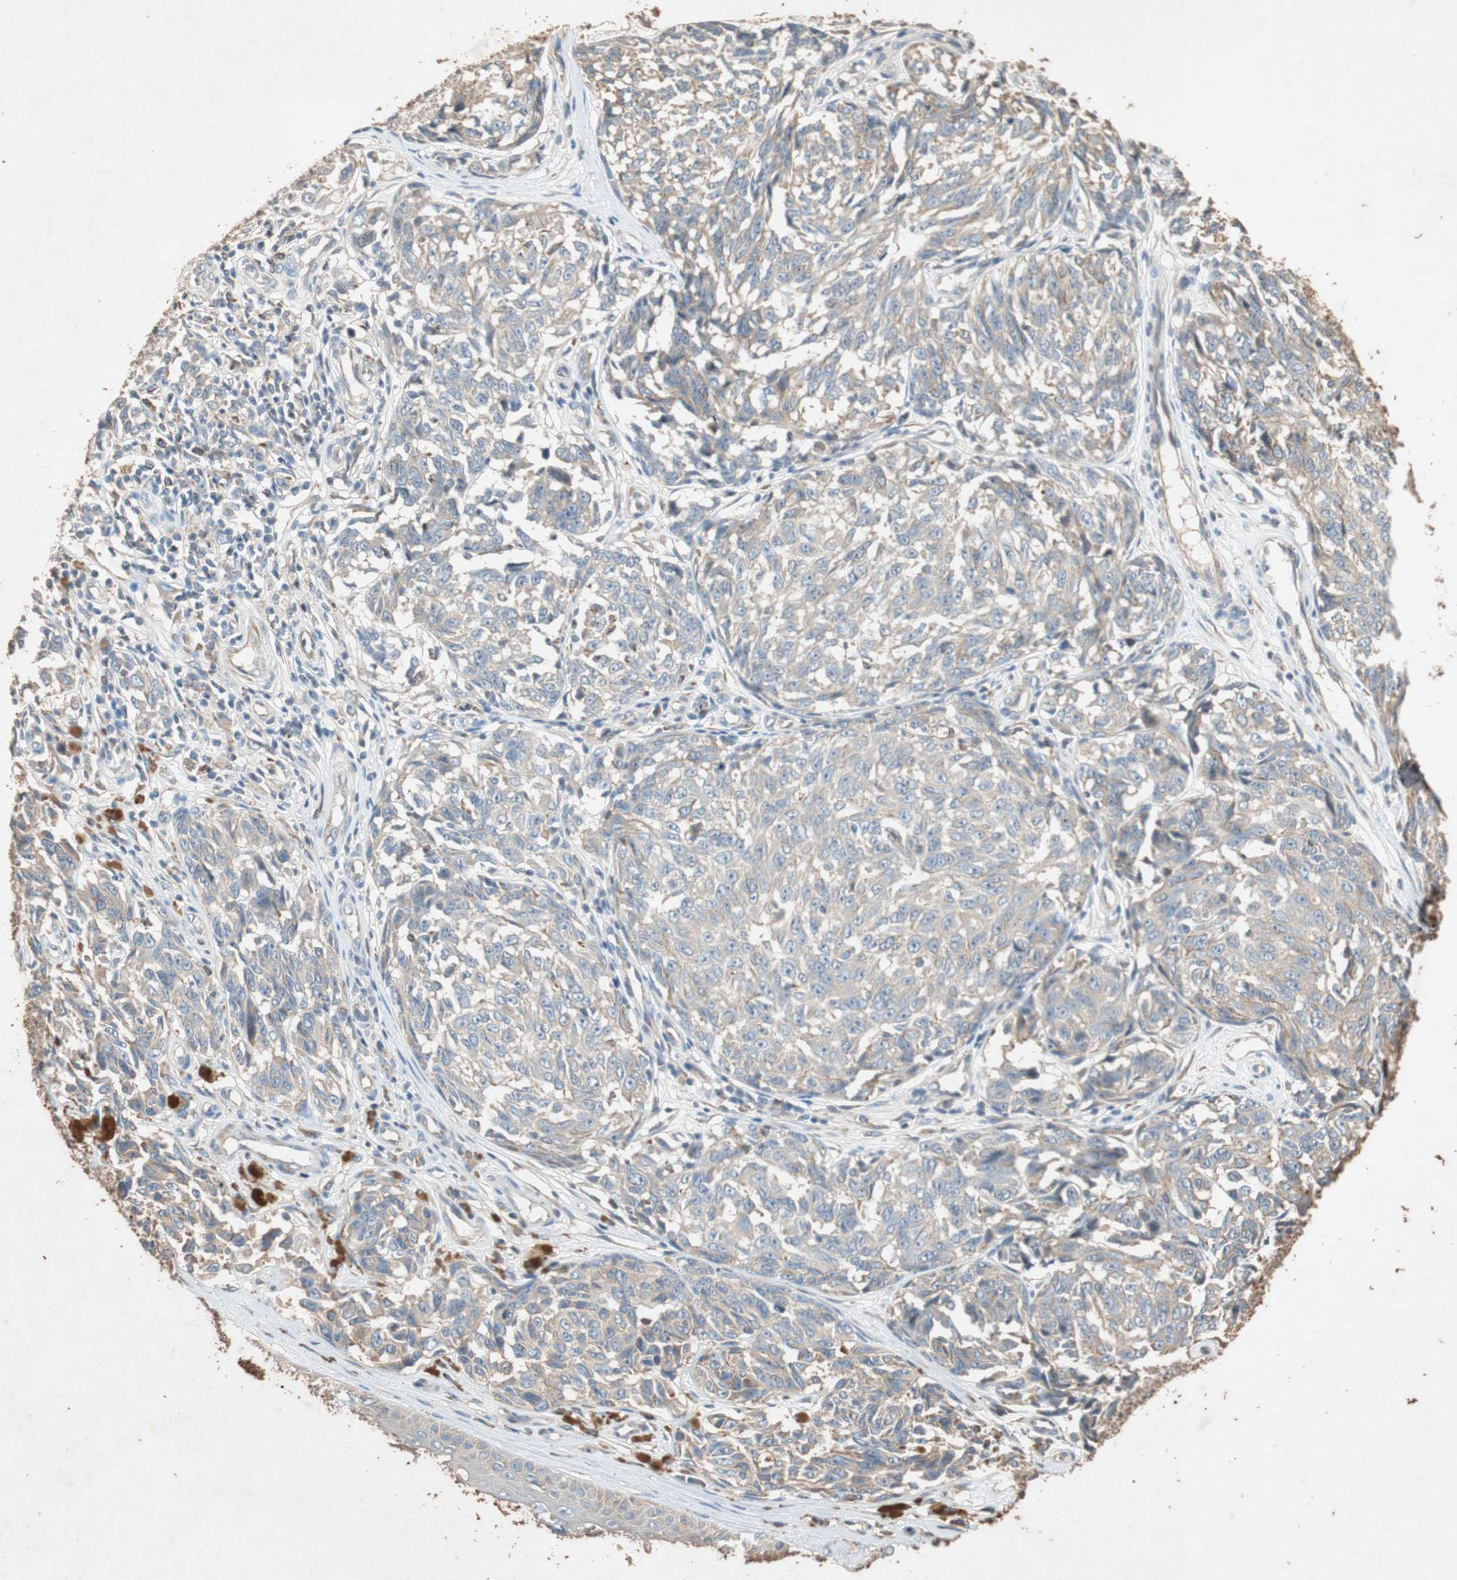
{"staining": {"intensity": "negative", "quantity": "none", "location": "none"}, "tissue": "melanoma", "cell_type": "Tumor cells", "image_type": "cancer", "snomed": [{"axis": "morphology", "description": "Malignant melanoma, NOS"}, {"axis": "topography", "description": "Skin"}], "caption": "Malignant melanoma was stained to show a protein in brown. There is no significant staining in tumor cells.", "gene": "TUBB", "patient": {"sex": "female", "age": 64}}